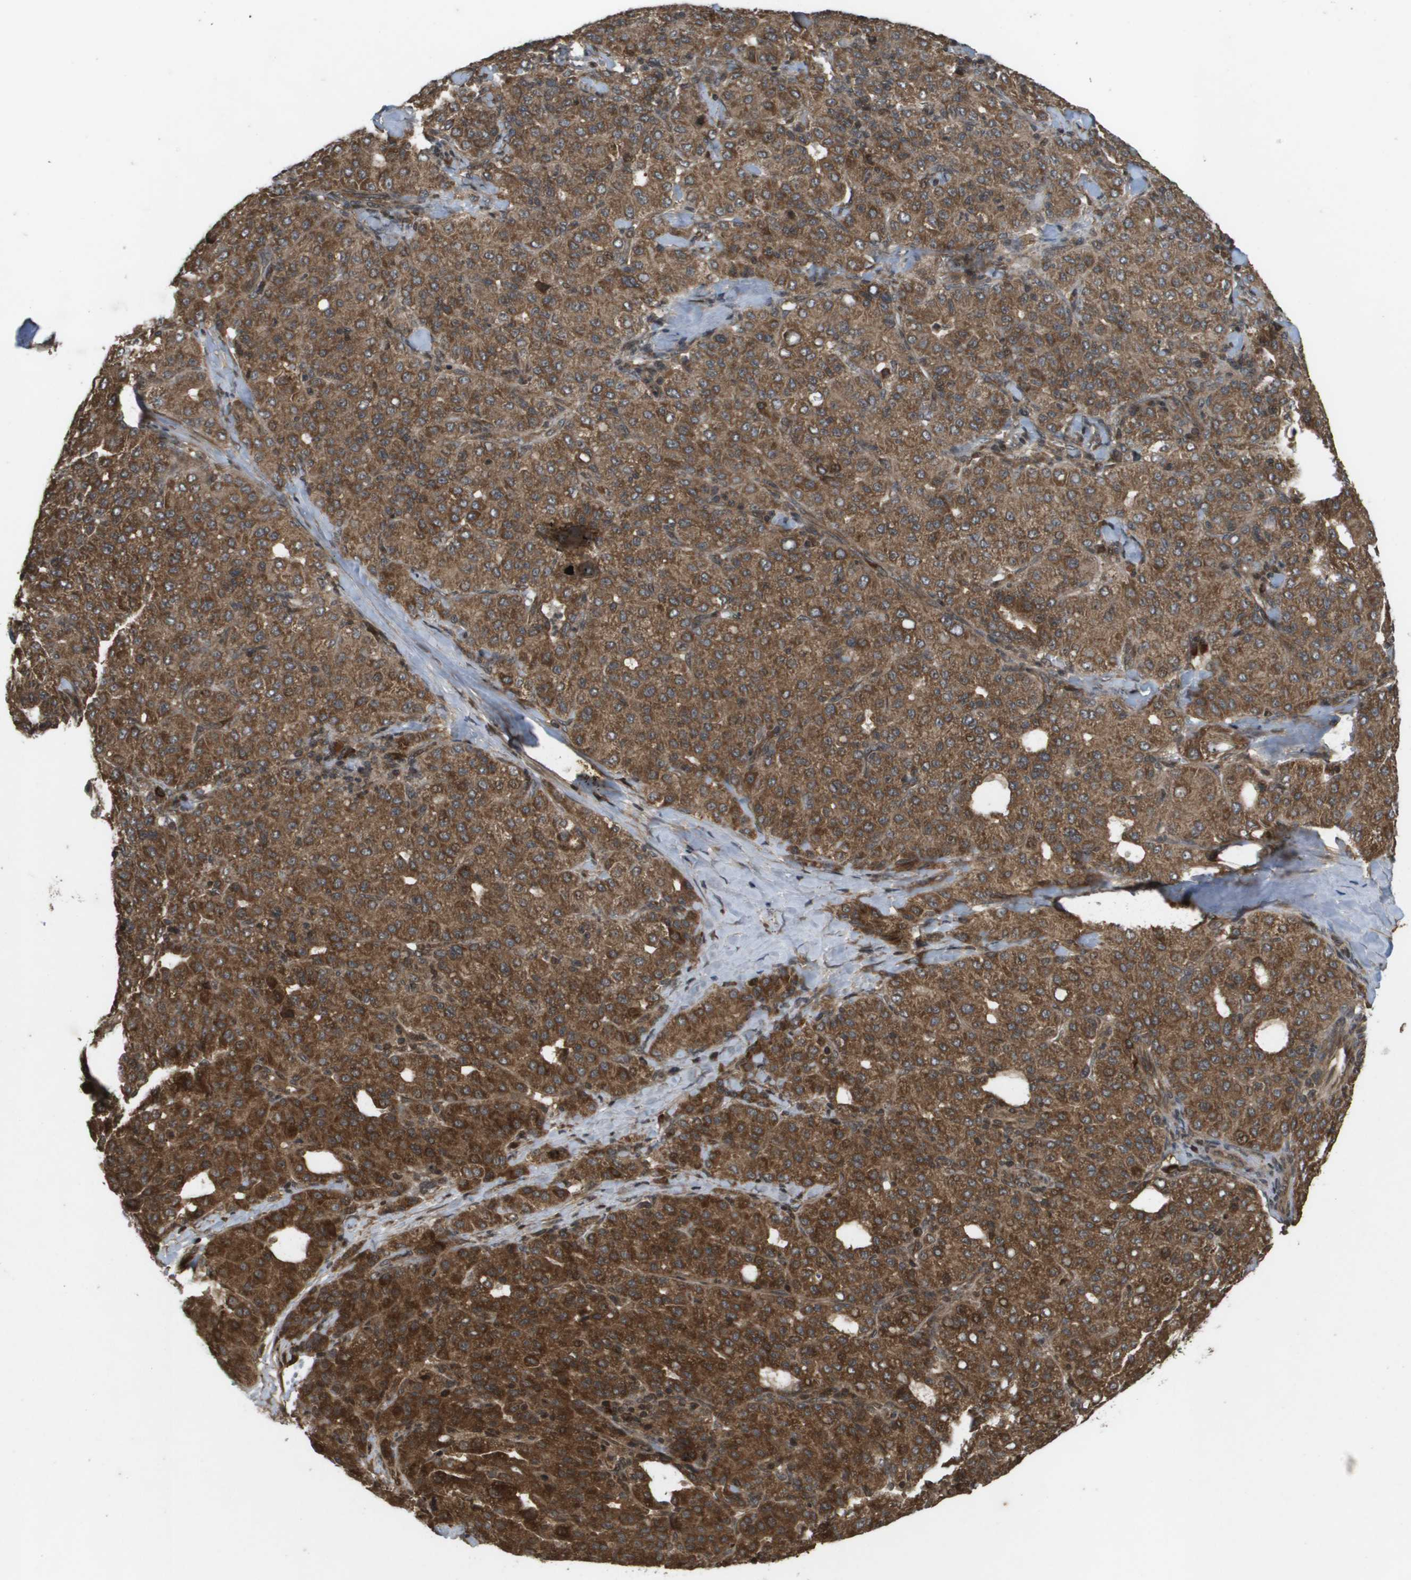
{"staining": {"intensity": "strong", "quantity": ">75%", "location": "cytoplasmic/membranous"}, "tissue": "liver cancer", "cell_type": "Tumor cells", "image_type": "cancer", "snomed": [{"axis": "morphology", "description": "Carcinoma, Hepatocellular, NOS"}, {"axis": "topography", "description": "Liver"}], "caption": "Immunohistochemical staining of human liver cancer exhibits high levels of strong cytoplasmic/membranous protein expression in about >75% of tumor cells.", "gene": "KIF11", "patient": {"sex": "male", "age": 65}}